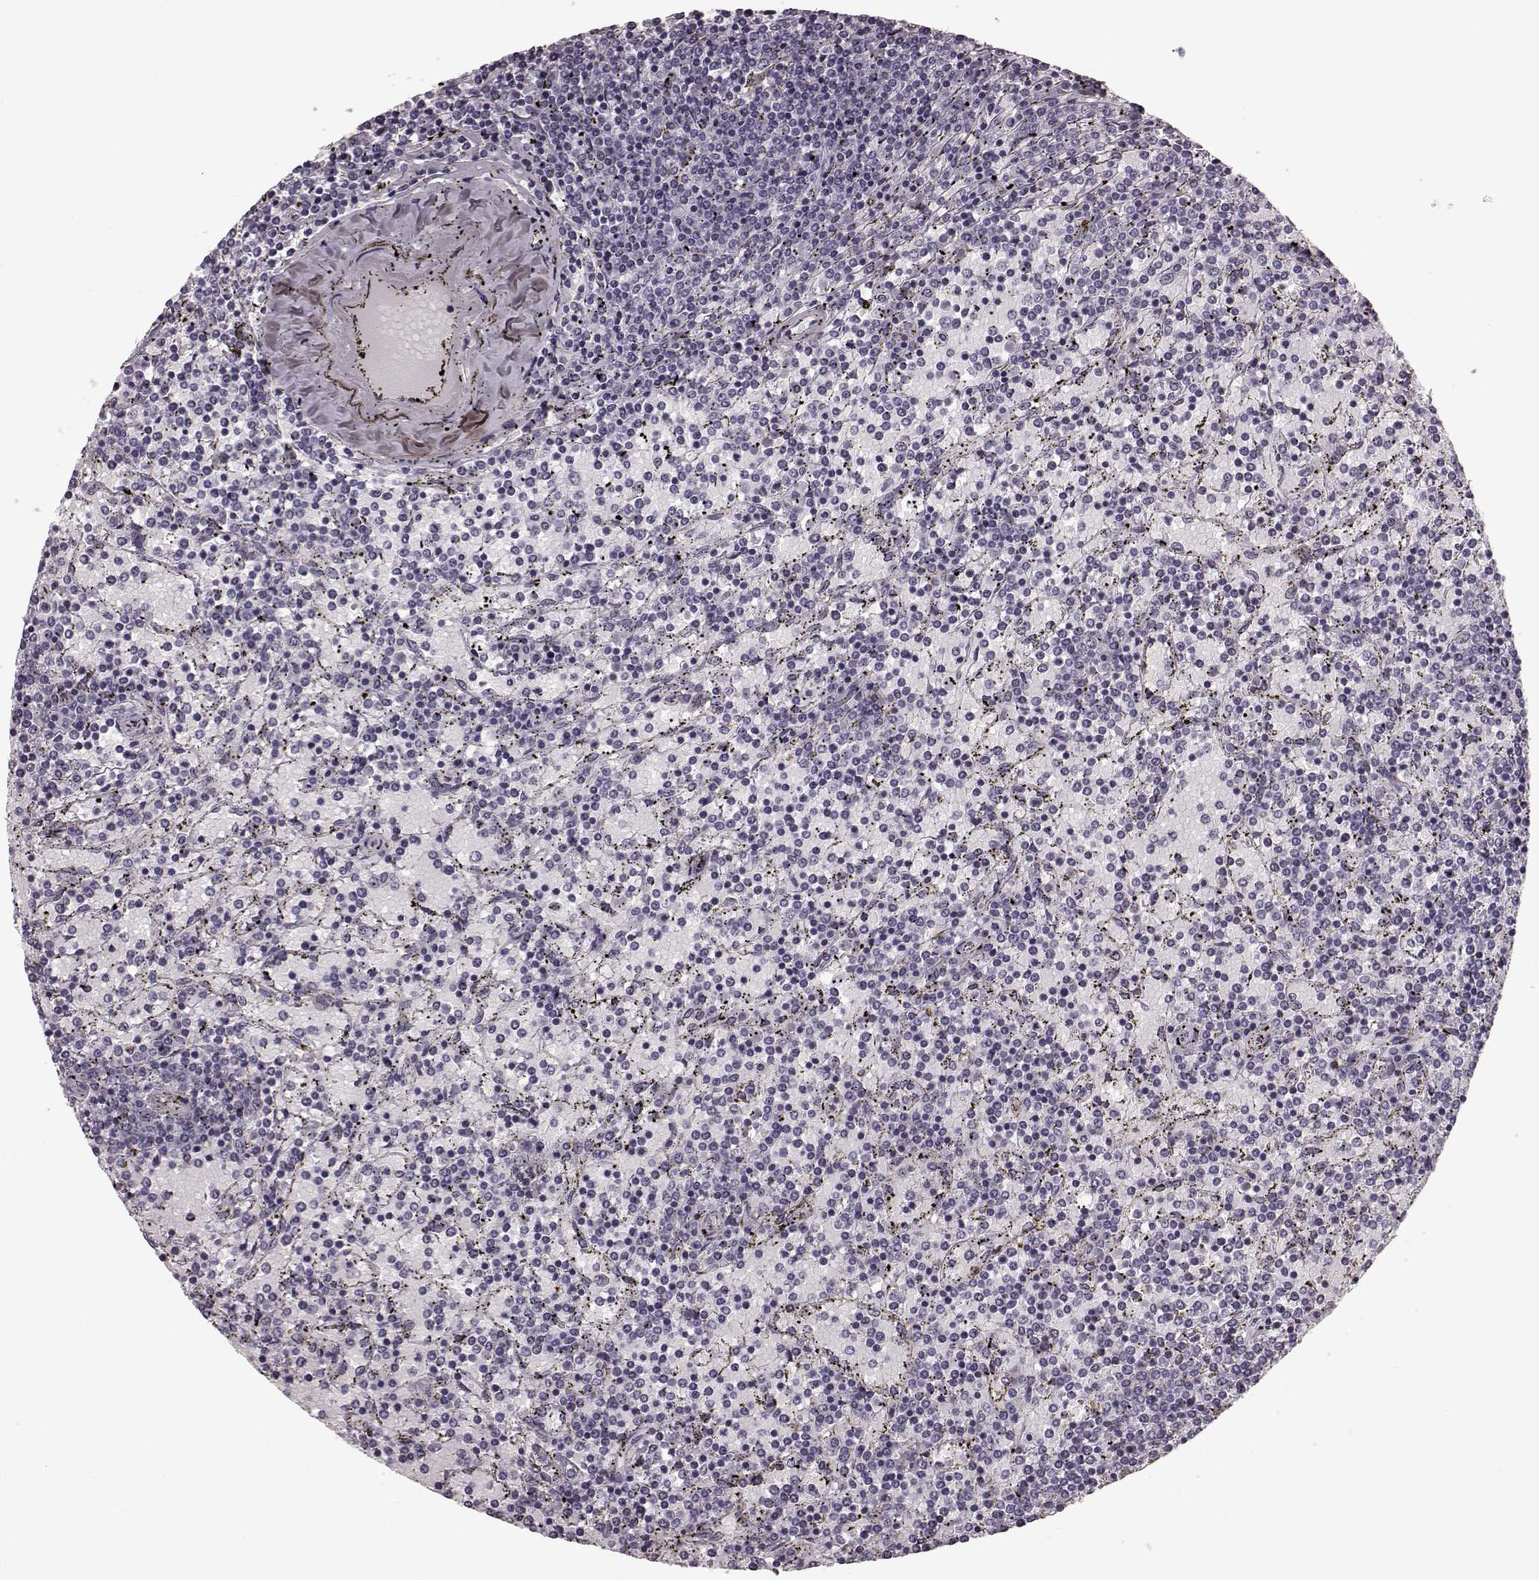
{"staining": {"intensity": "negative", "quantity": "none", "location": "none"}, "tissue": "lymphoma", "cell_type": "Tumor cells", "image_type": "cancer", "snomed": [{"axis": "morphology", "description": "Malignant lymphoma, non-Hodgkin's type, Low grade"}, {"axis": "topography", "description": "Spleen"}], "caption": "Immunohistochemistry micrograph of human low-grade malignant lymphoma, non-Hodgkin's type stained for a protein (brown), which demonstrates no expression in tumor cells.", "gene": "CST7", "patient": {"sex": "female", "age": 77}}